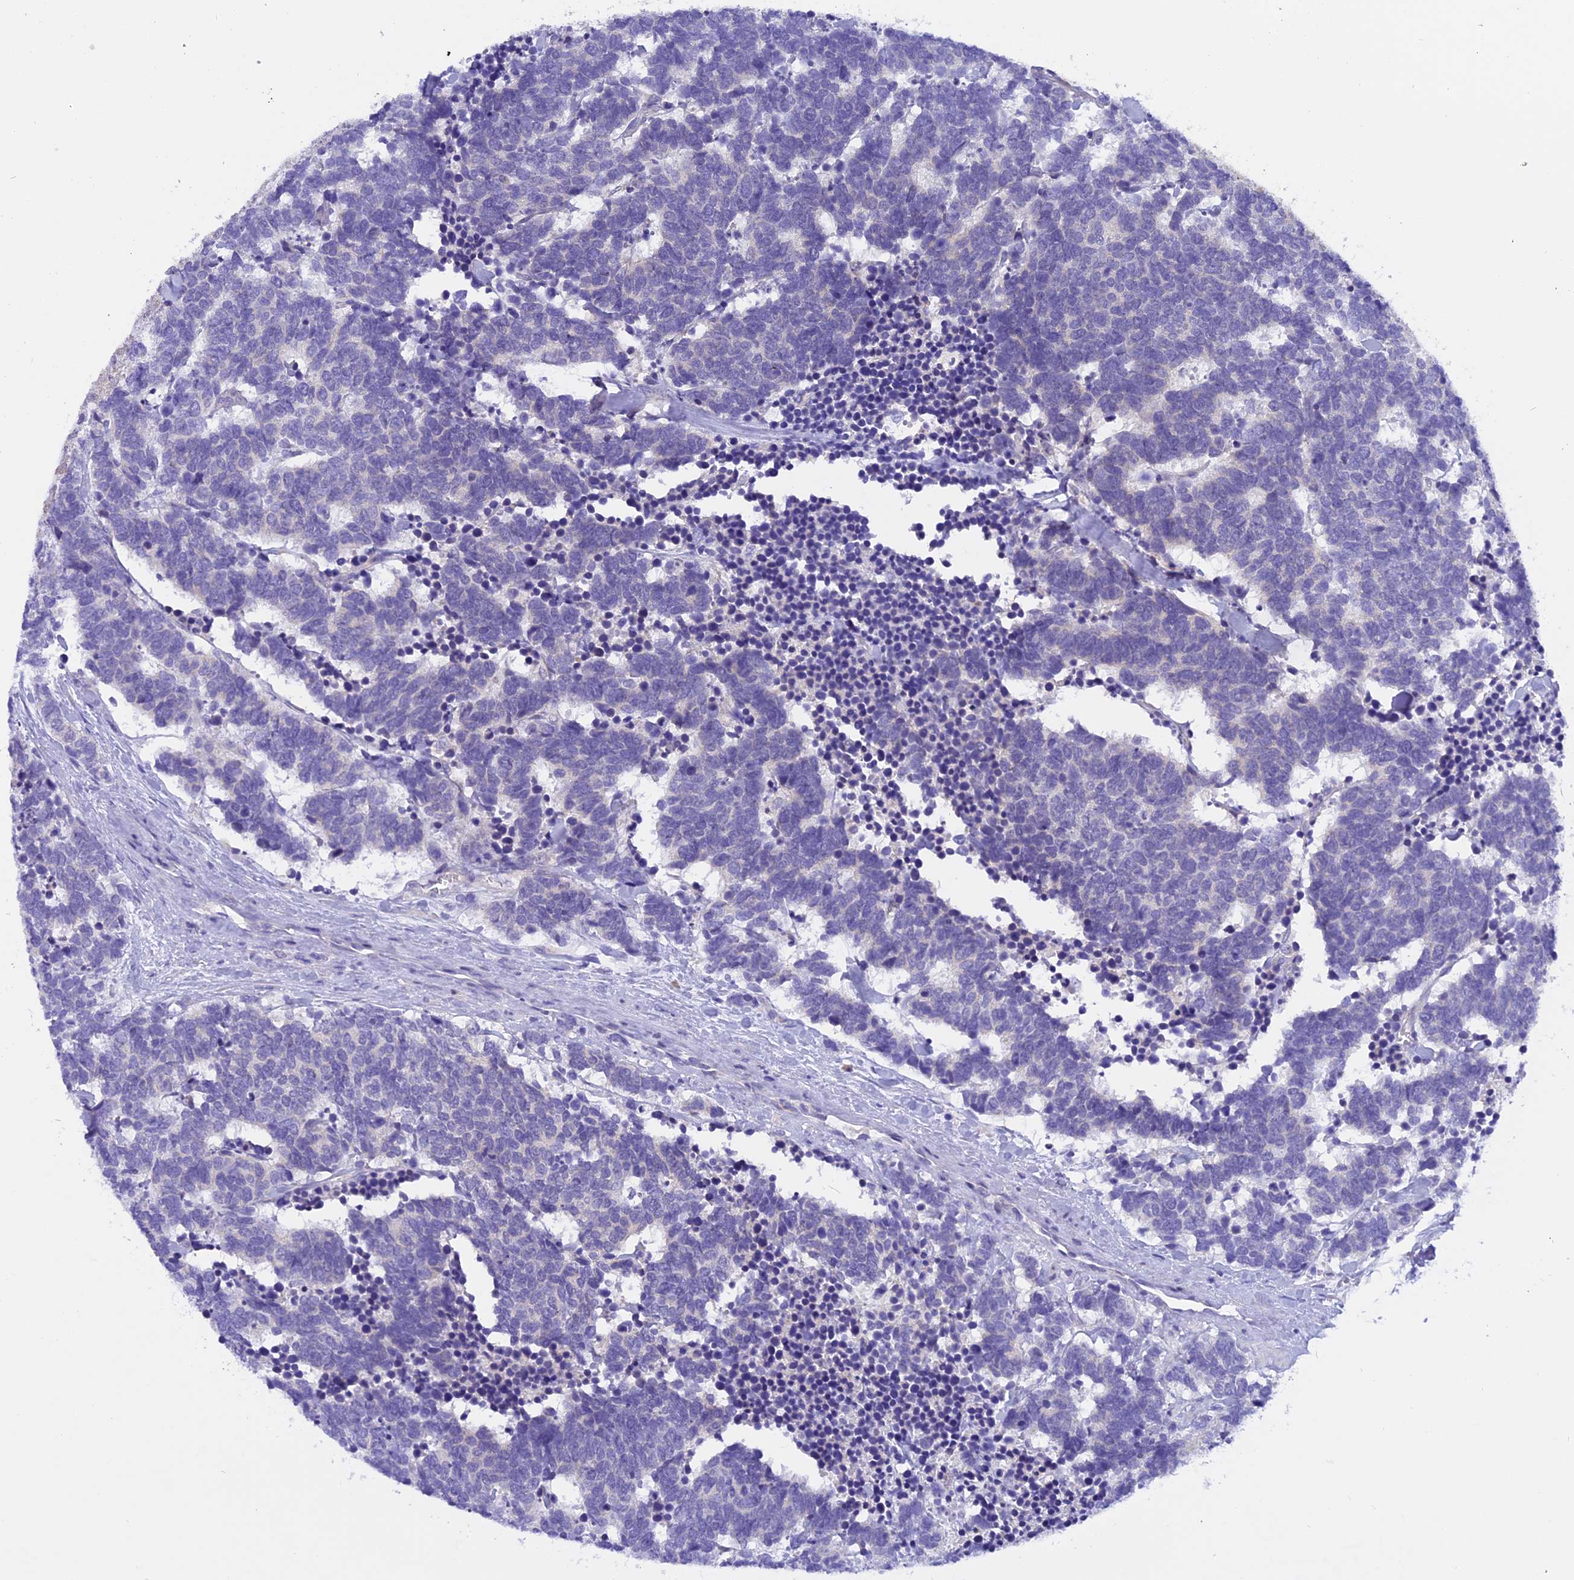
{"staining": {"intensity": "negative", "quantity": "none", "location": "none"}, "tissue": "carcinoid", "cell_type": "Tumor cells", "image_type": "cancer", "snomed": [{"axis": "morphology", "description": "Carcinoma, NOS"}, {"axis": "morphology", "description": "Carcinoid, malignant, NOS"}, {"axis": "topography", "description": "Urinary bladder"}], "caption": "Immunohistochemistry (IHC) histopathology image of neoplastic tissue: human carcinoid (malignant) stained with DAB (3,3'-diaminobenzidine) displays no significant protein expression in tumor cells. The staining is performed using DAB (3,3'-diaminobenzidine) brown chromogen with nuclei counter-stained in using hematoxylin.", "gene": "TRIM3", "patient": {"sex": "male", "age": 57}}